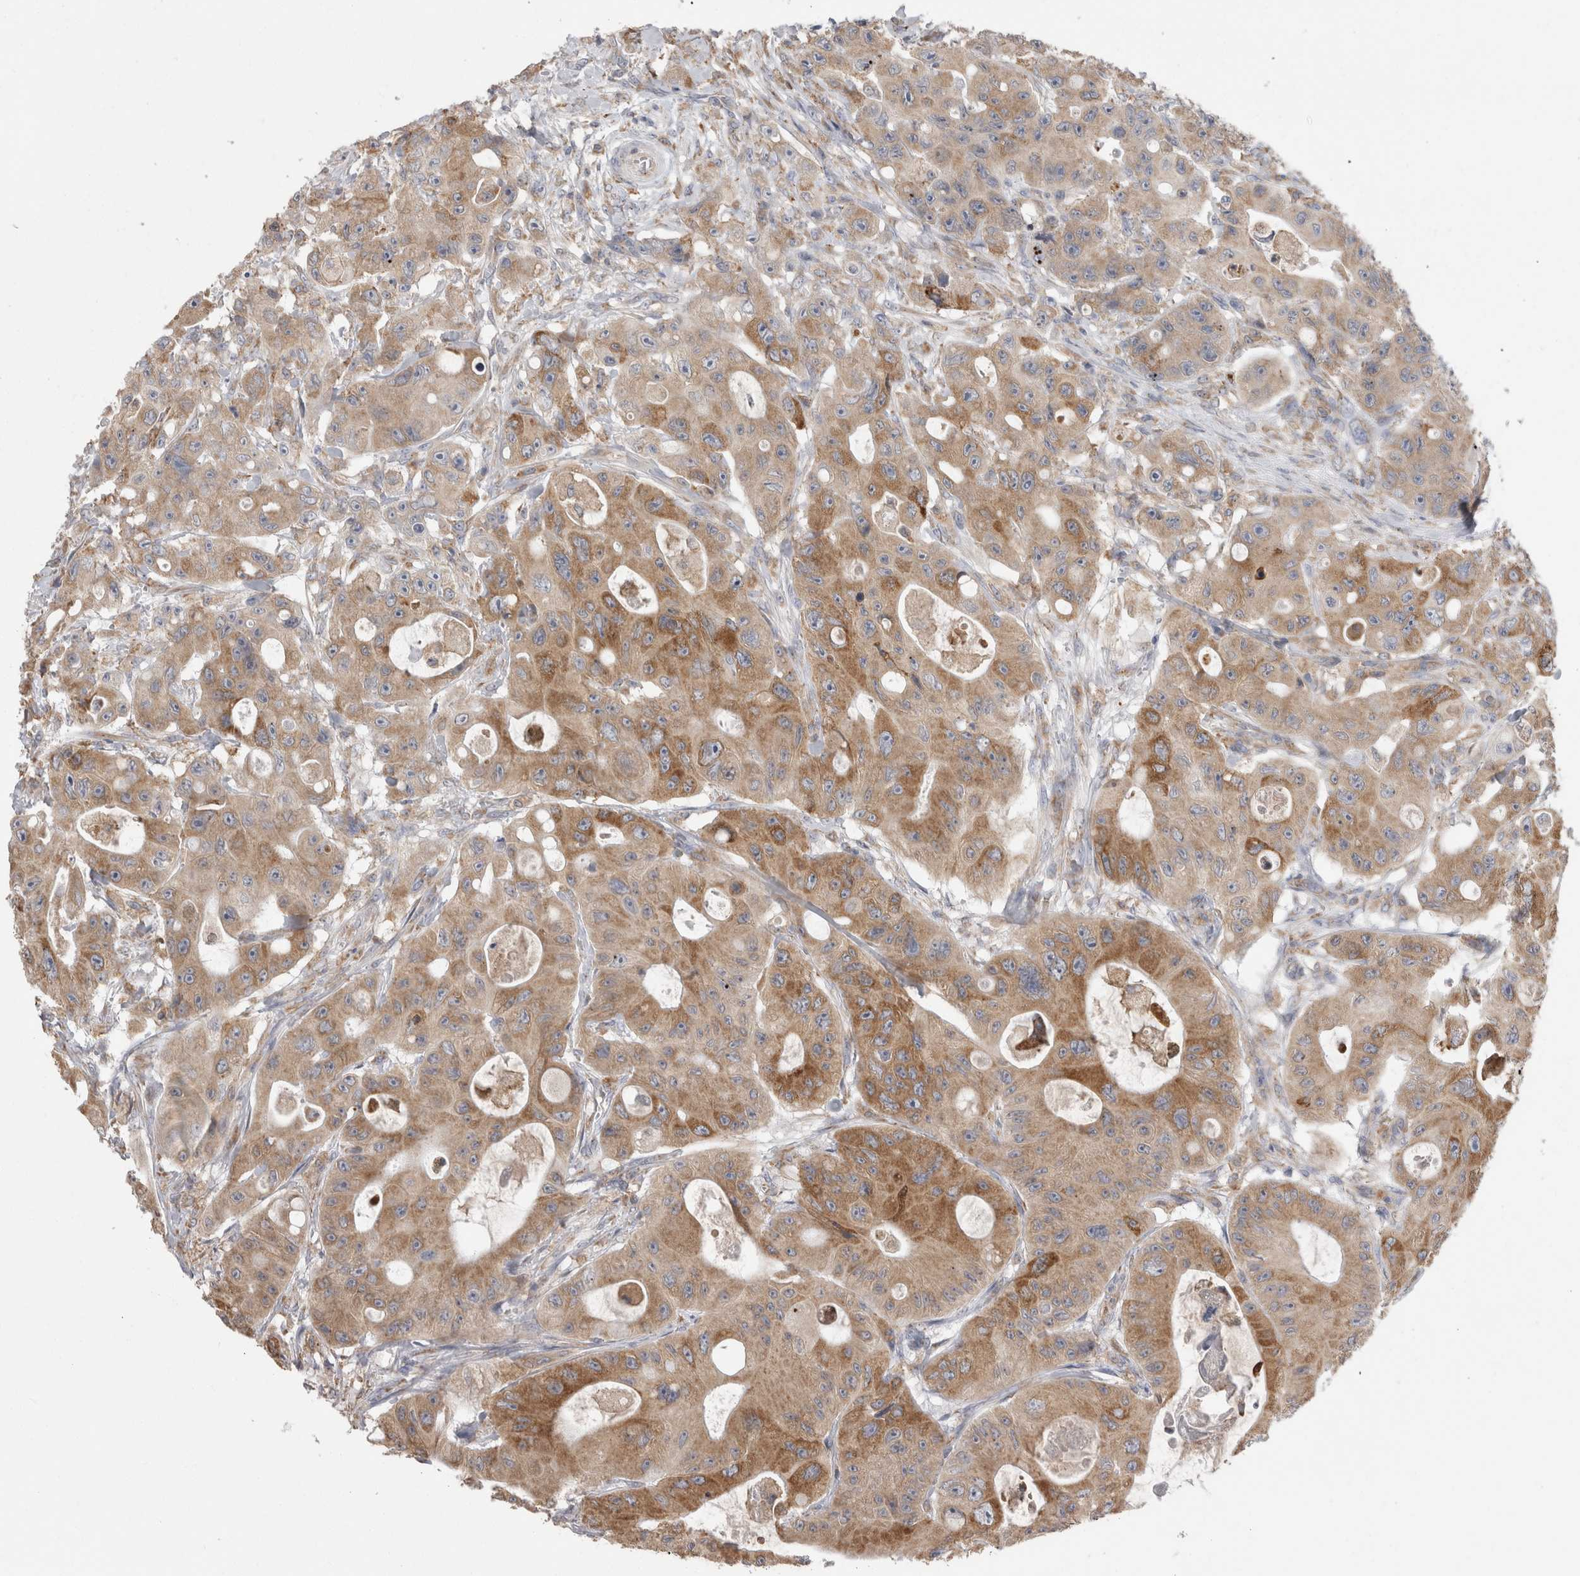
{"staining": {"intensity": "moderate", "quantity": ">75%", "location": "cytoplasmic/membranous"}, "tissue": "colorectal cancer", "cell_type": "Tumor cells", "image_type": "cancer", "snomed": [{"axis": "morphology", "description": "Adenocarcinoma, NOS"}, {"axis": "topography", "description": "Colon"}], "caption": "Protein expression analysis of human colorectal cancer reveals moderate cytoplasmic/membranous staining in approximately >75% of tumor cells.", "gene": "ZNF341", "patient": {"sex": "female", "age": 46}}